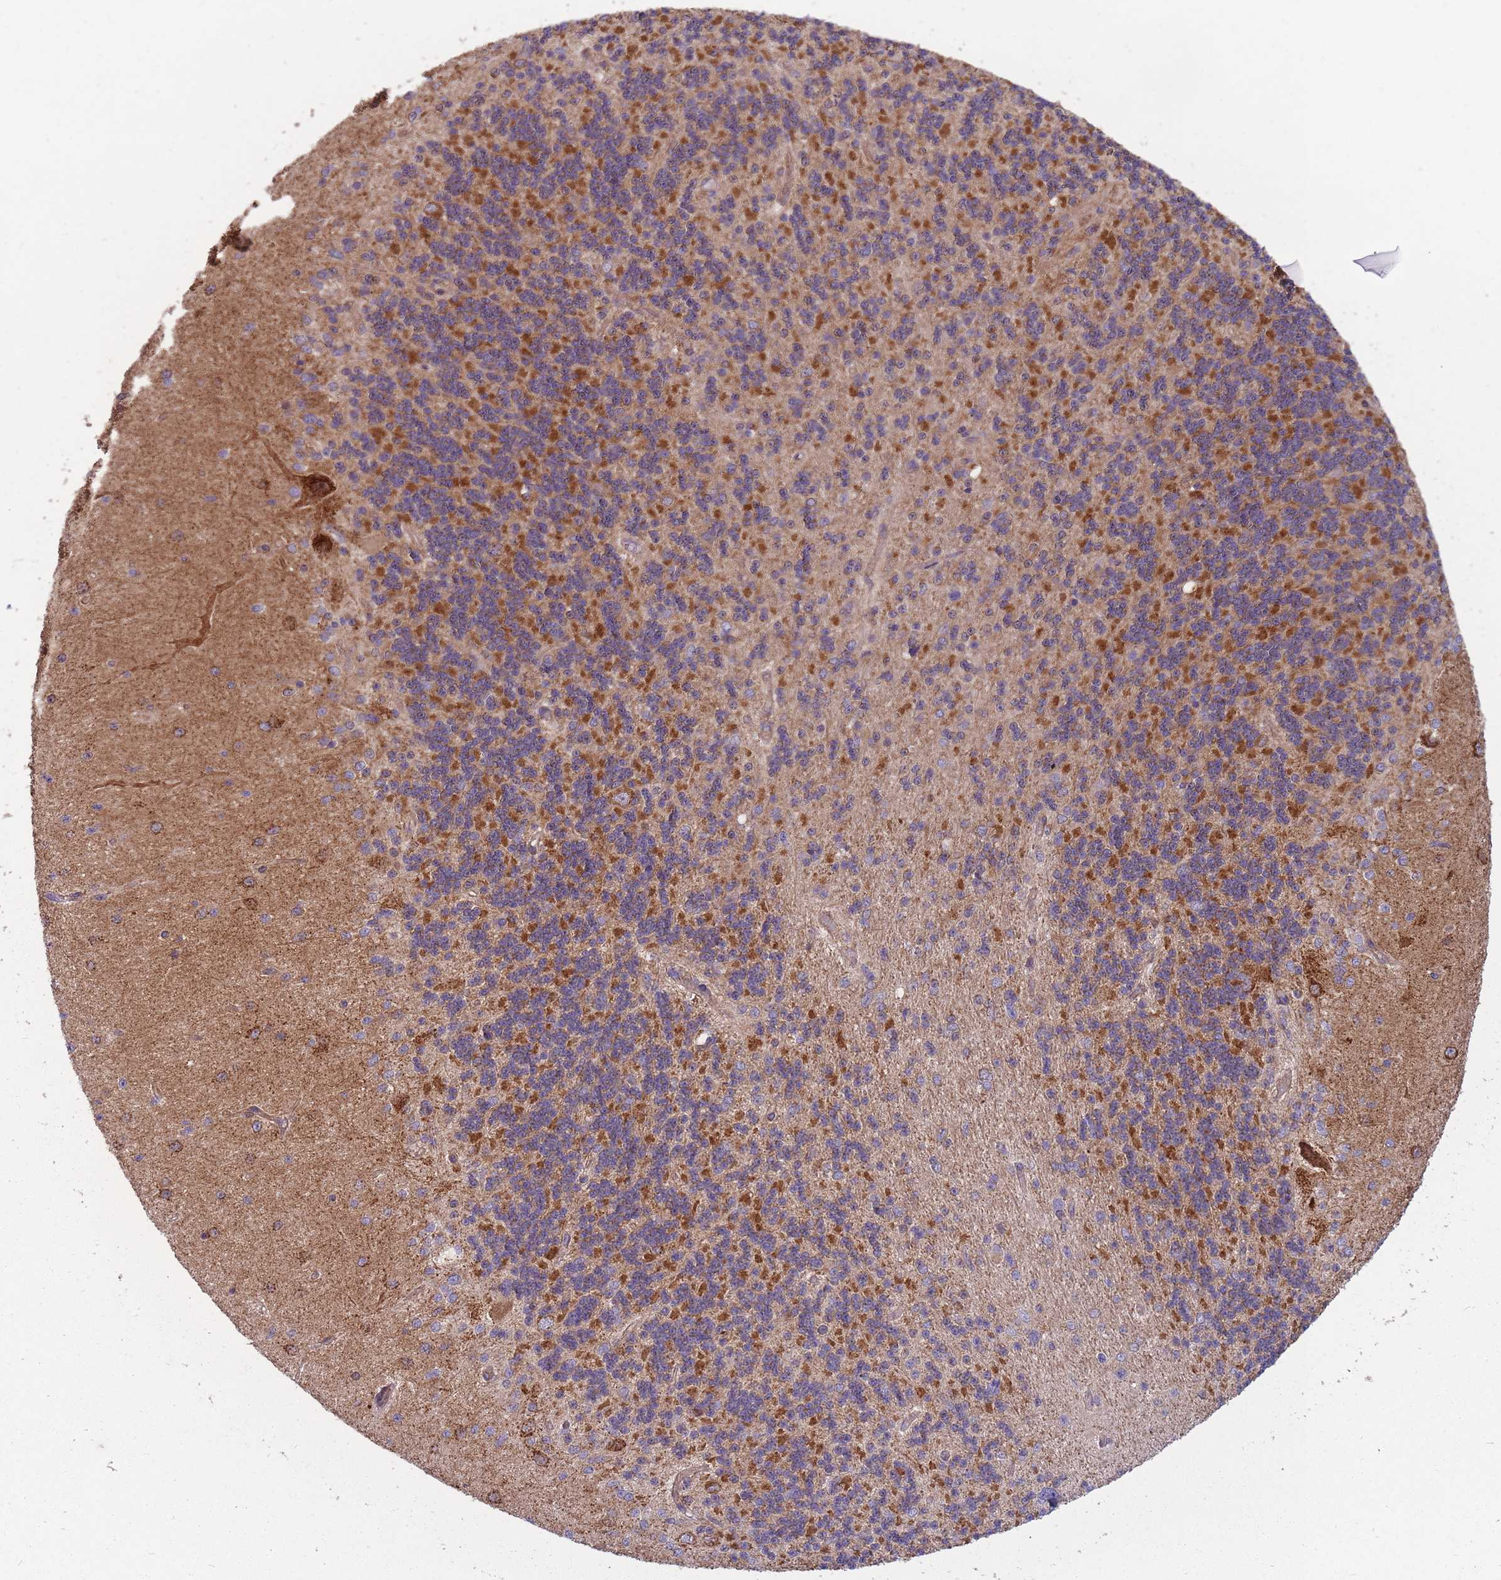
{"staining": {"intensity": "strong", "quantity": "25%-75%", "location": "cytoplasmic/membranous"}, "tissue": "cerebellum", "cell_type": "Cells in granular layer", "image_type": "normal", "snomed": [{"axis": "morphology", "description": "Normal tissue, NOS"}, {"axis": "topography", "description": "Cerebellum"}], "caption": "Cells in granular layer show high levels of strong cytoplasmic/membranous staining in about 25%-75% of cells in normal cerebellum.", "gene": "ENSG00000255639", "patient": {"sex": "female", "age": 29}}